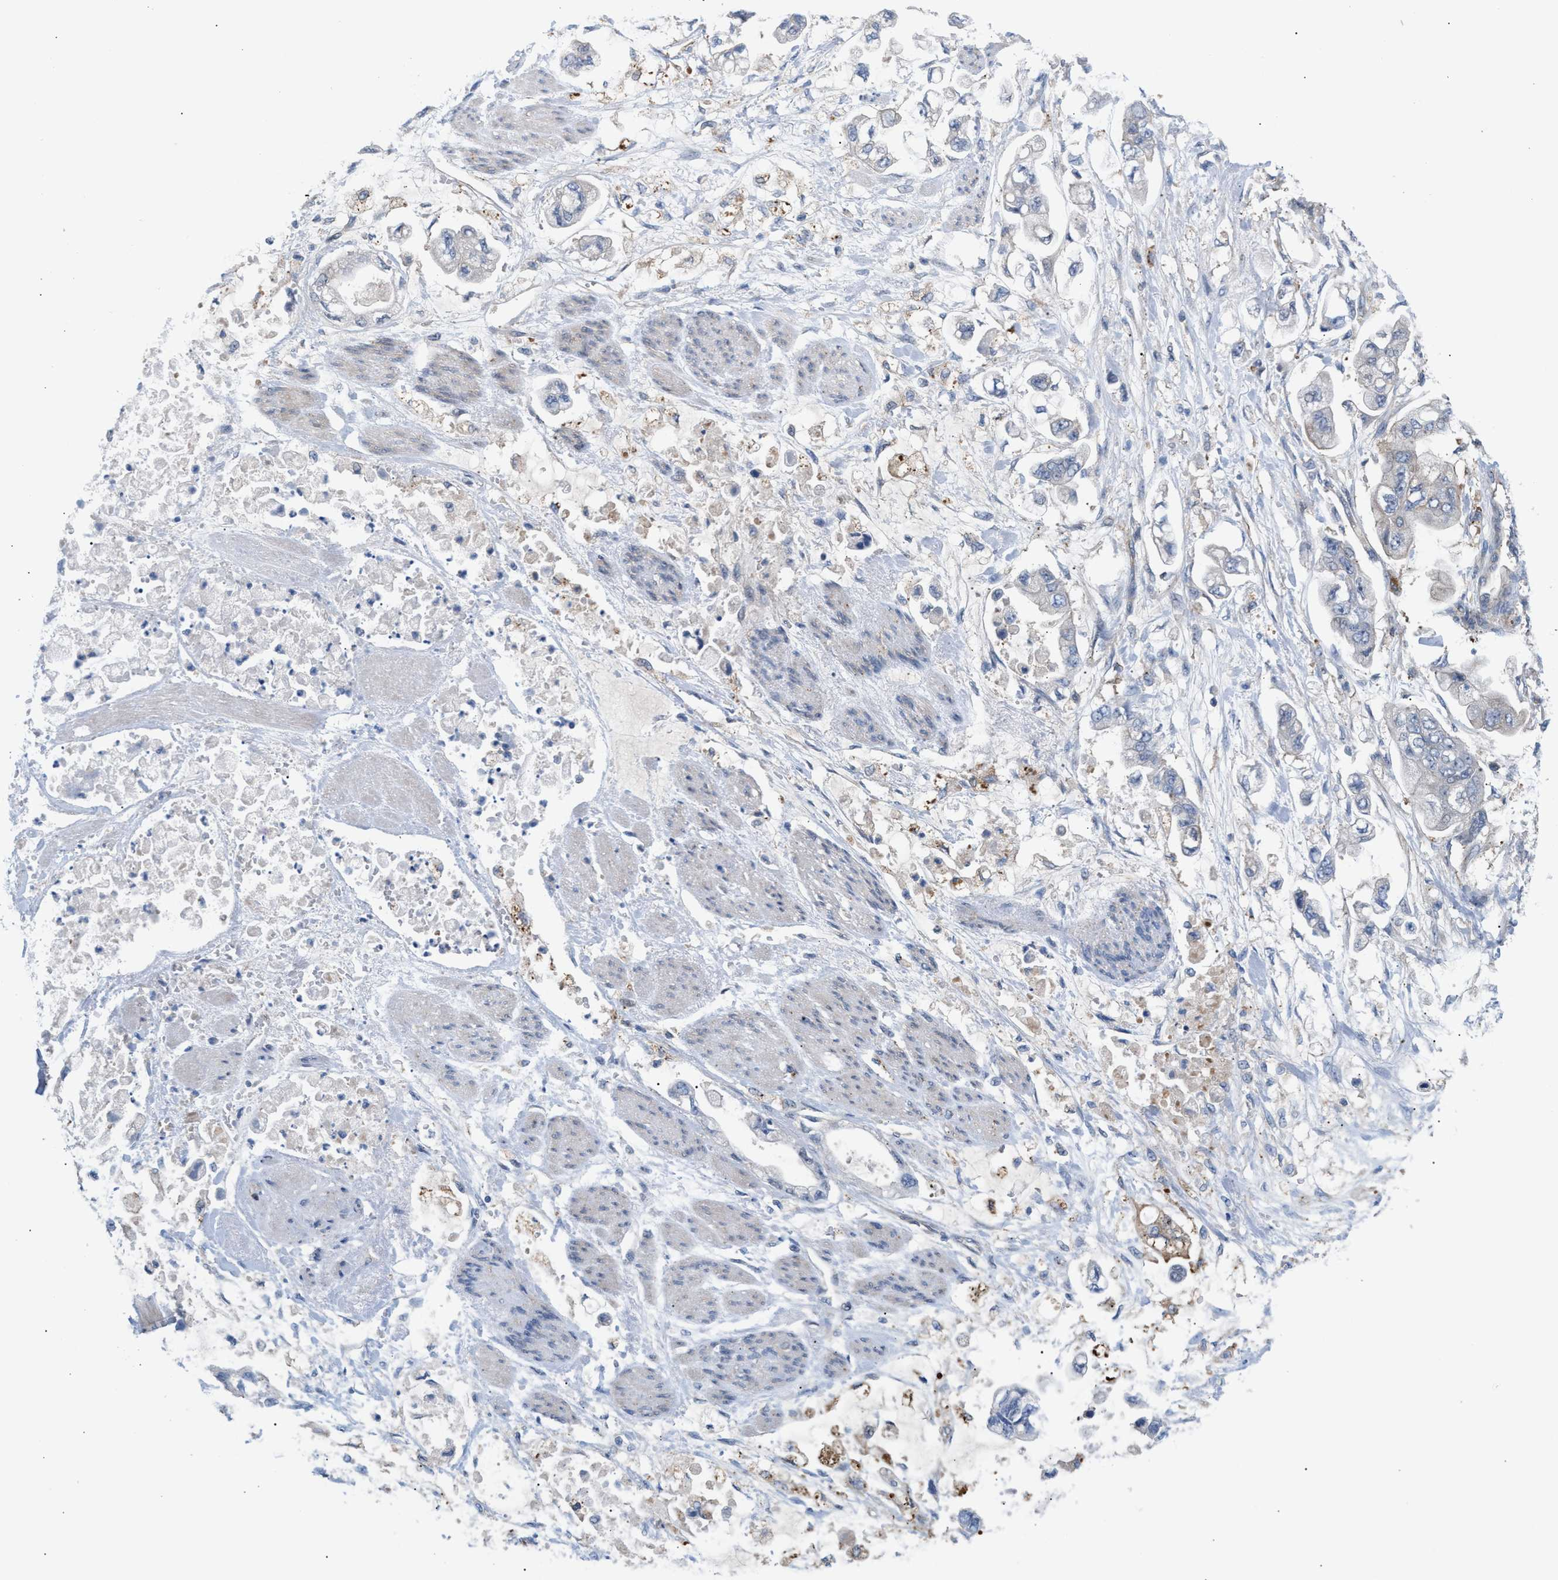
{"staining": {"intensity": "negative", "quantity": "none", "location": "none"}, "tissue": "stomach cancer", "cell_type": "Tumor cells", "image_type": "cancer", "snomed": [{"axis": "morphology", "description": "Normal tissue, NOS"}, {"axis": "morphology", "description": "Adenocarcinoma, NOS"}, {"axis": "topography", "description": "Stomach"}], "caption": "Immunohistochemistry of stomach cancer (adenocarcinoma) reveals no staining in tumor cells.", "gene": "MBTD1", "patient": {"sex": "male", "age": 62}}